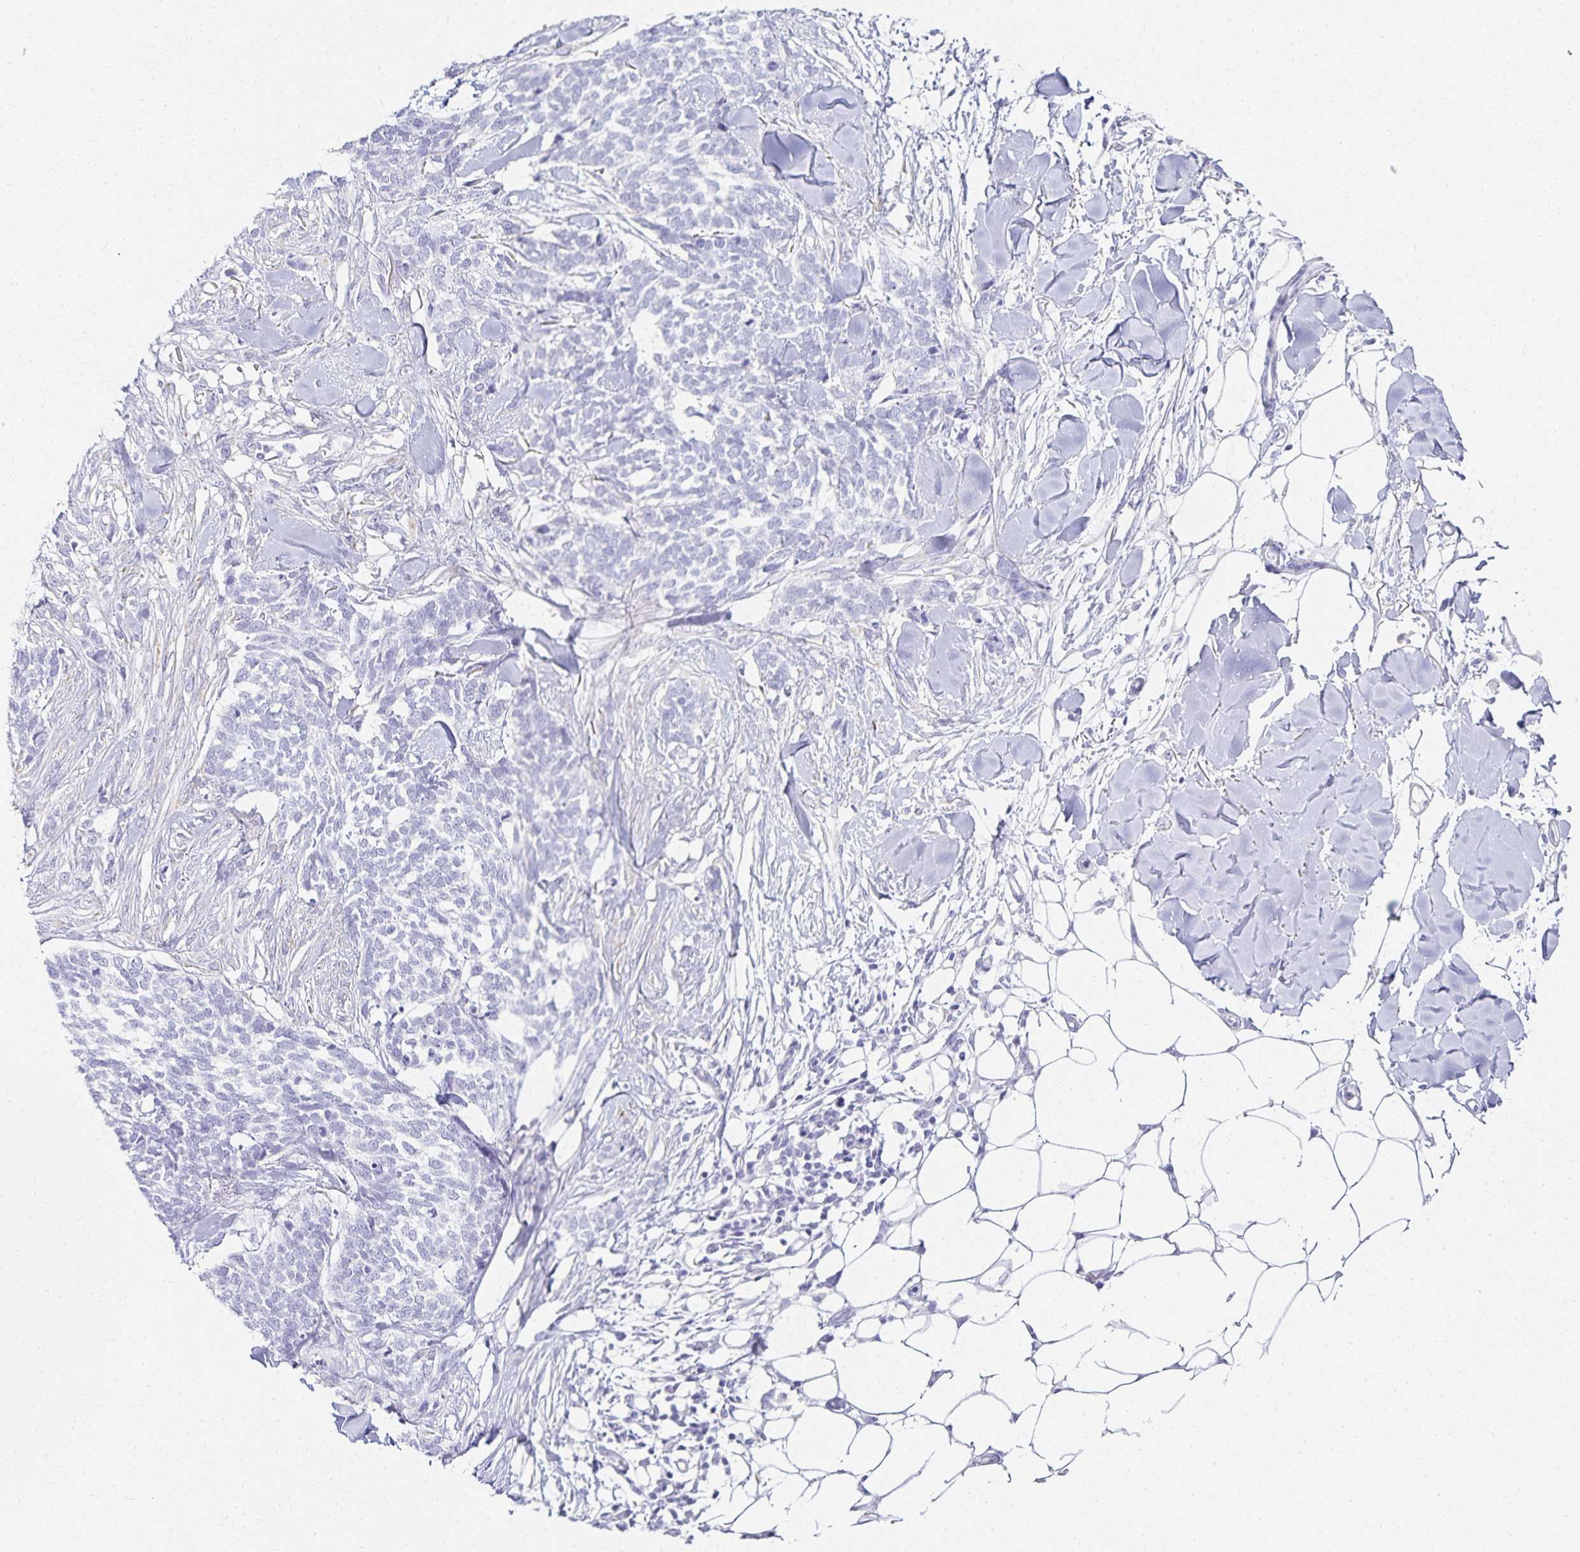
{"staining": {"intensity": "negative", "quantity": "none", "location": "none"}, "tissue": "skin cancer", "cell_type": "Tumor cells", "image_type": "cancer", "snomed": [{"axis": "morphology", "description": "Basal cell carcinoma"}, {"axis": "topography", "description": "Skin"}], "caption": "This photomicrograph is of skin cancer stained with immunohistochemistry to label a protein in brown with the nuclei are counter-stained blue. There is no expression in tumor cells. (DAB immunohistochemistry (IHC), high magnification).", "gene": "GP2", "patient": {"sex": "female", "age": 59}}